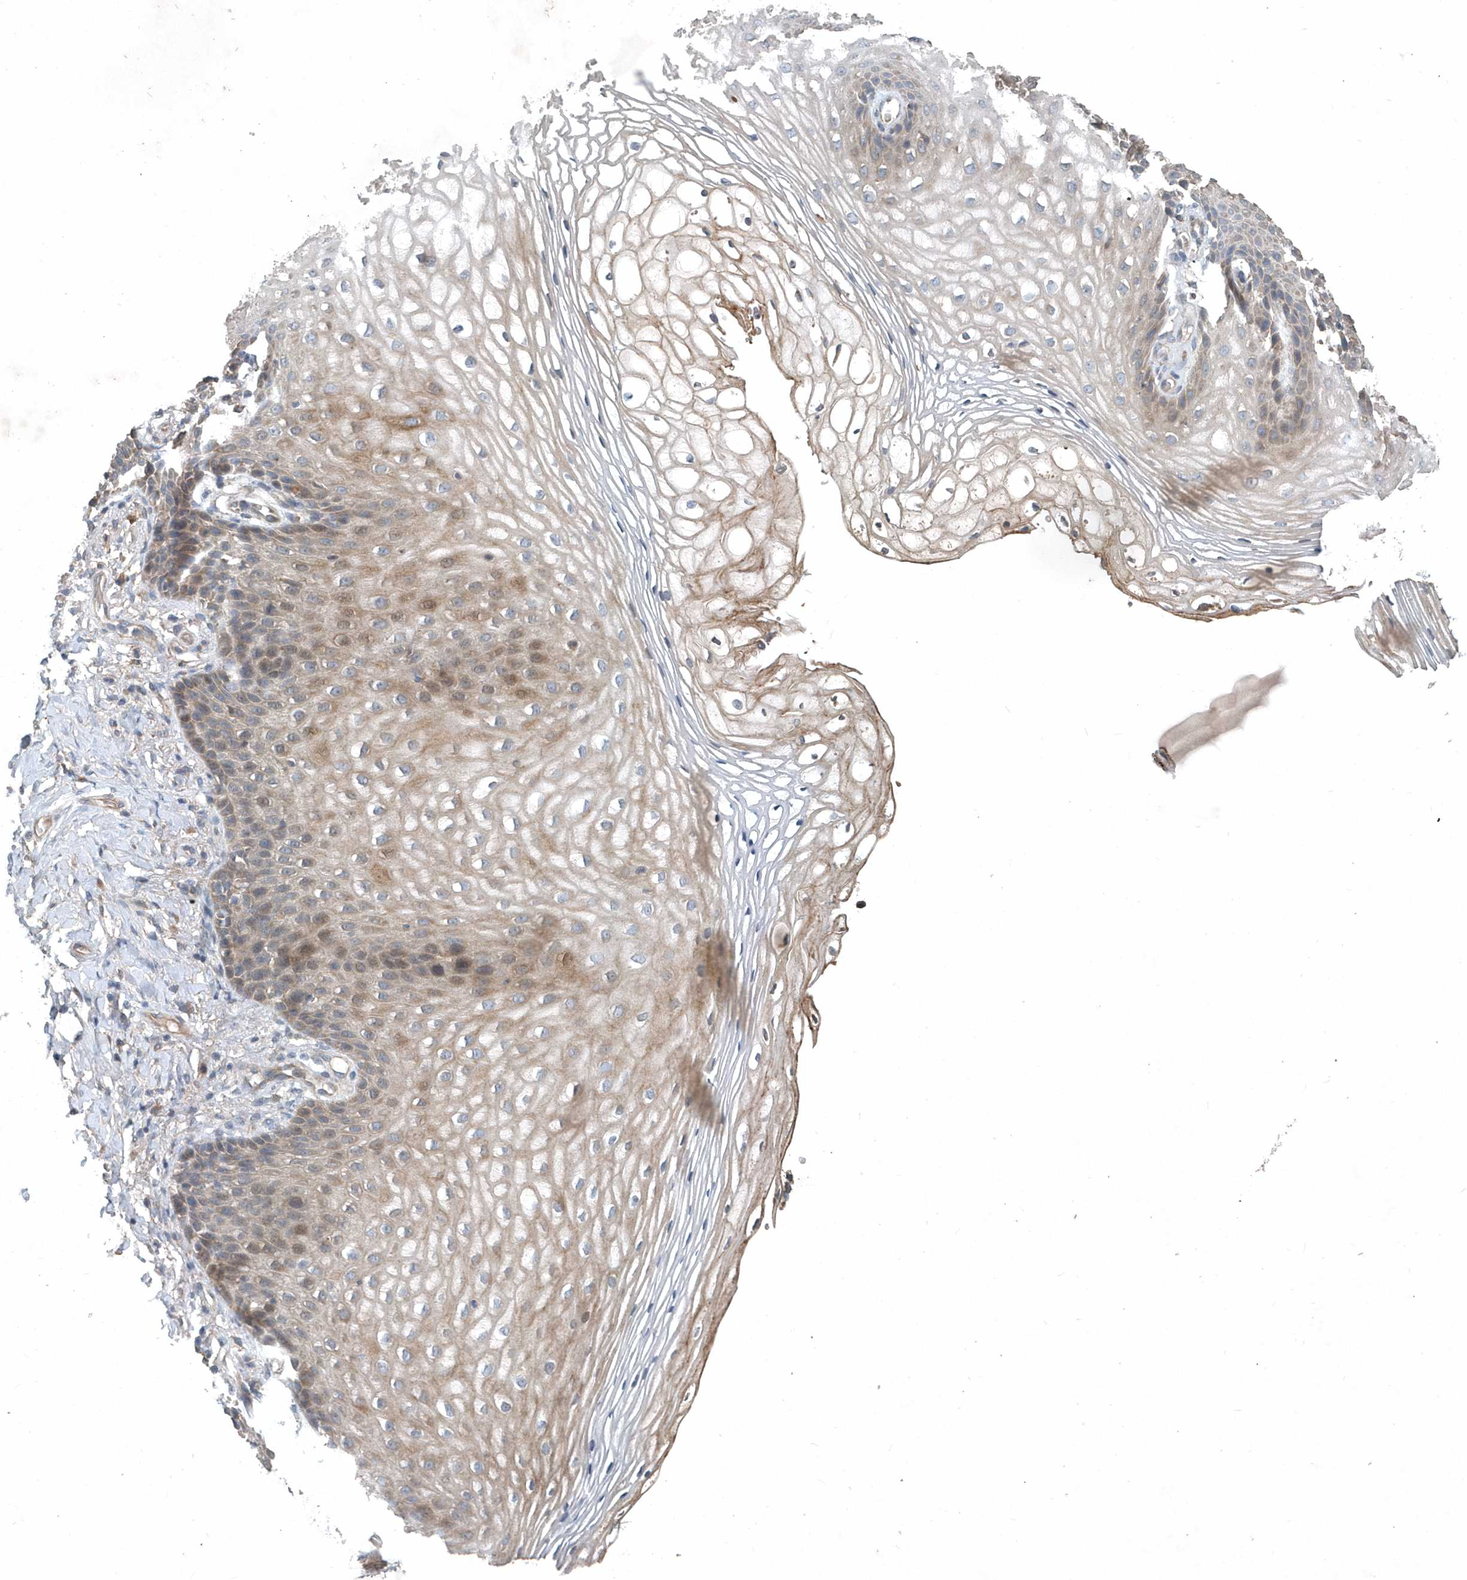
{"staining": {"intensity": "weak", "quantity": "25%-75%", "location": "cytoplasmic/membranous,nuclear"}, "tissue": "vagina", "cell_type": "Squamous epithelial cells", "image_type": "normal", "snomed": [{"axis": "morphology", "description": "Normal tissue, NOS"}, {"axis": "topography", "description": "Vagina"}], "caption": "Immunohistochemical staining of normal human vagina reveals 25%-75% levels of weak cytoplasmic/membranous,nuclear protein positivity in about 25%-75% of squamous epithelial cells.", "gene": "SCFD2", "patient": {"sex": "female", "age": 60}}